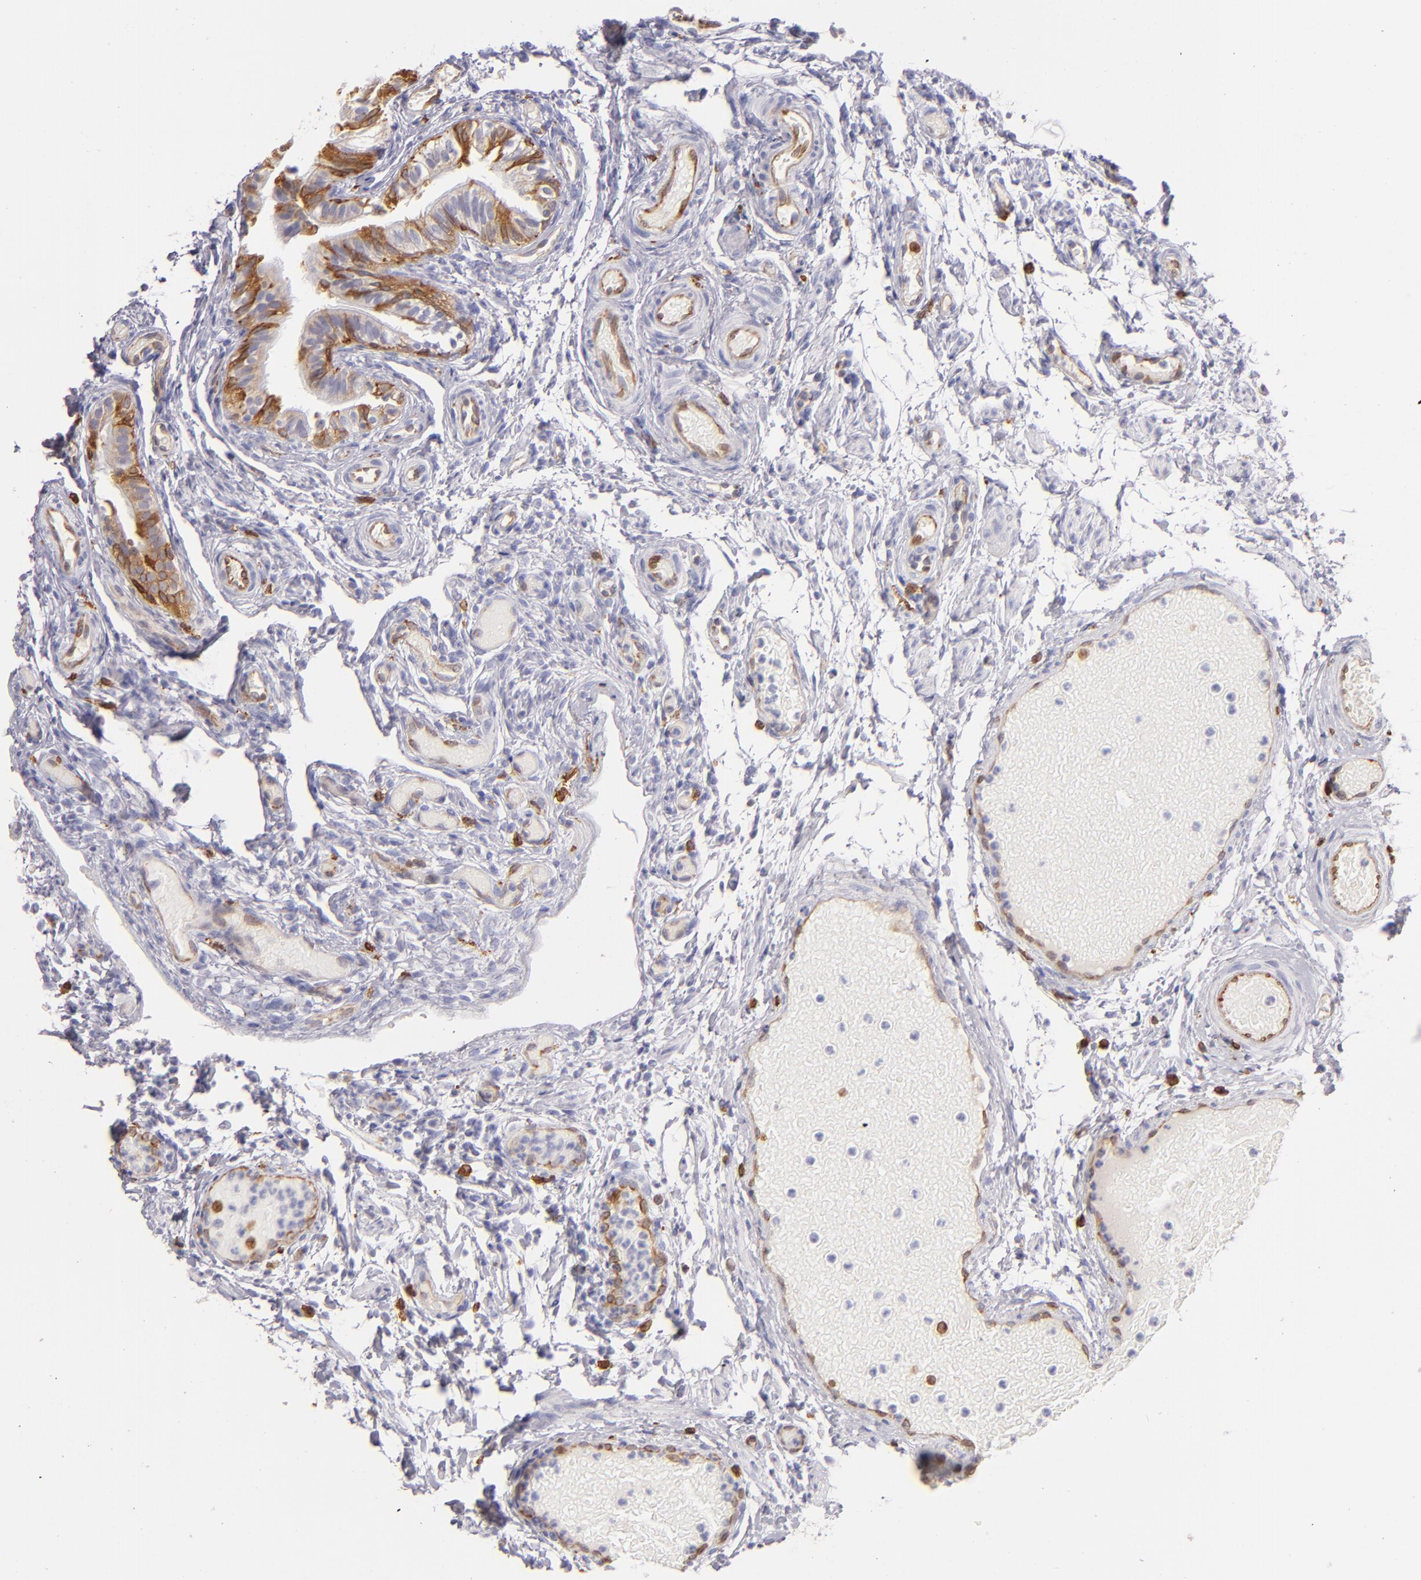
{"staining": {"intensity": "moderate", "quantity": ">75%", "location": "cytoplasmic/membranous"}, "tissue": "fallopian tube", "cell_type": "Glandular cells", "image_type": "normal", "snomed": [{"axis": "morphology", "description": "Normal tissue, NOS"}, {"axis": "morphology", "description": "Dermoid, NOS"}, {"axis": "topography", "description": "Fallopian tube"}], "caption": "This micrograph shows immunohistochemistry staining of normal fallopian tube, with medium moderate cytoplasmic/membranous staining in about >75% of glandular cells.", "gene": "CD74", "patient": {"sex": "female", "age": 33}}